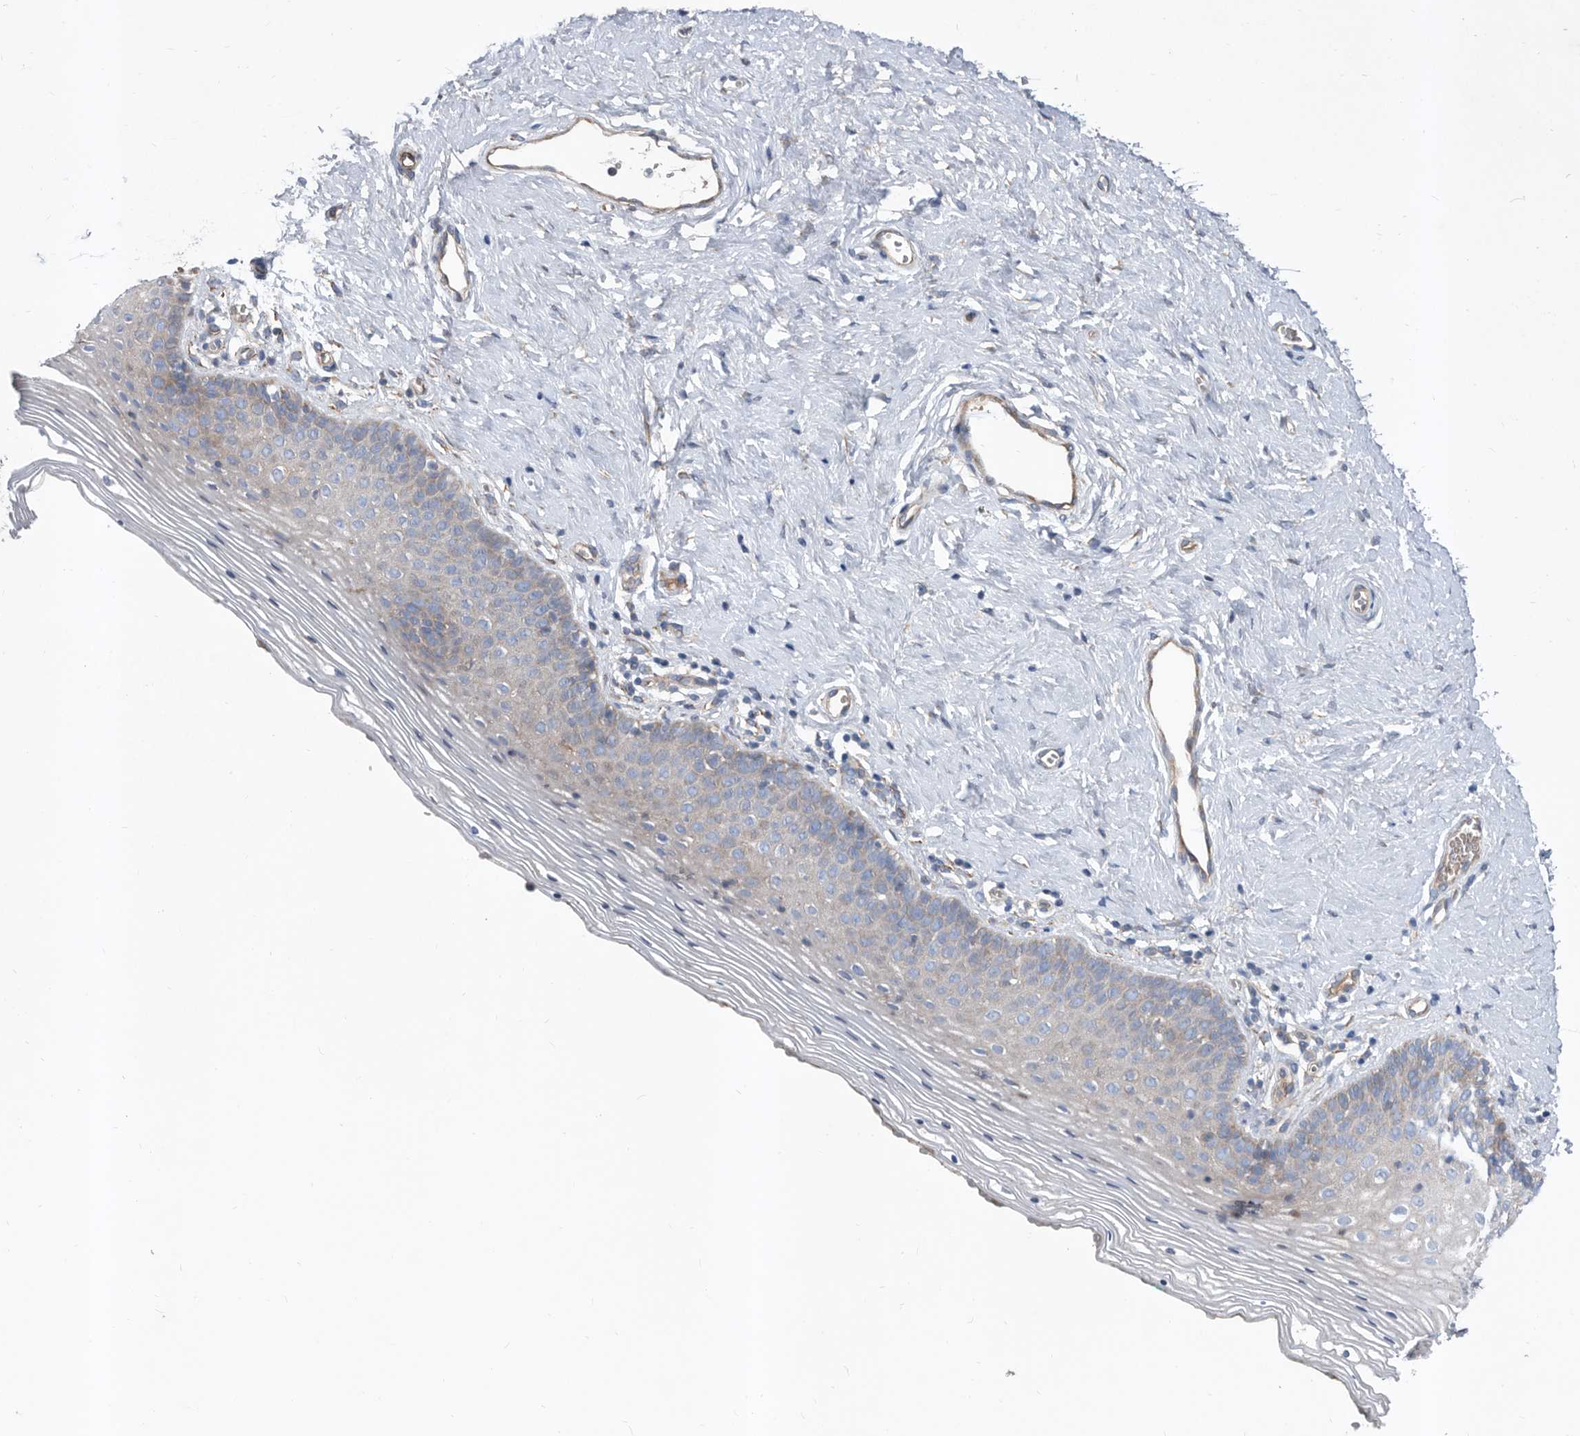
{"staining": {"intensity": "weak", "quantity": "<25%", "location": "cytoplasmic/membranous"}, "tissue": "vagina", "cell_type": "Squamous epithelial cells", "image_type": "normal", "snomed": [{"axis": "morphology", "description": "Normal tissue, NOS"}, {"axis": "topography", "description": "Vagina"}], "caption": "Protein analysis of unremarkable vagina demonstrates no significant expression in squamous epithelial cells. (Brightfield microscopy of DAB (3,3'-diaminobenzidine) immunohistochemistry at high magnification).", "gene": "ATP13A3", "patient": {"sex": "female", "age": 32}}